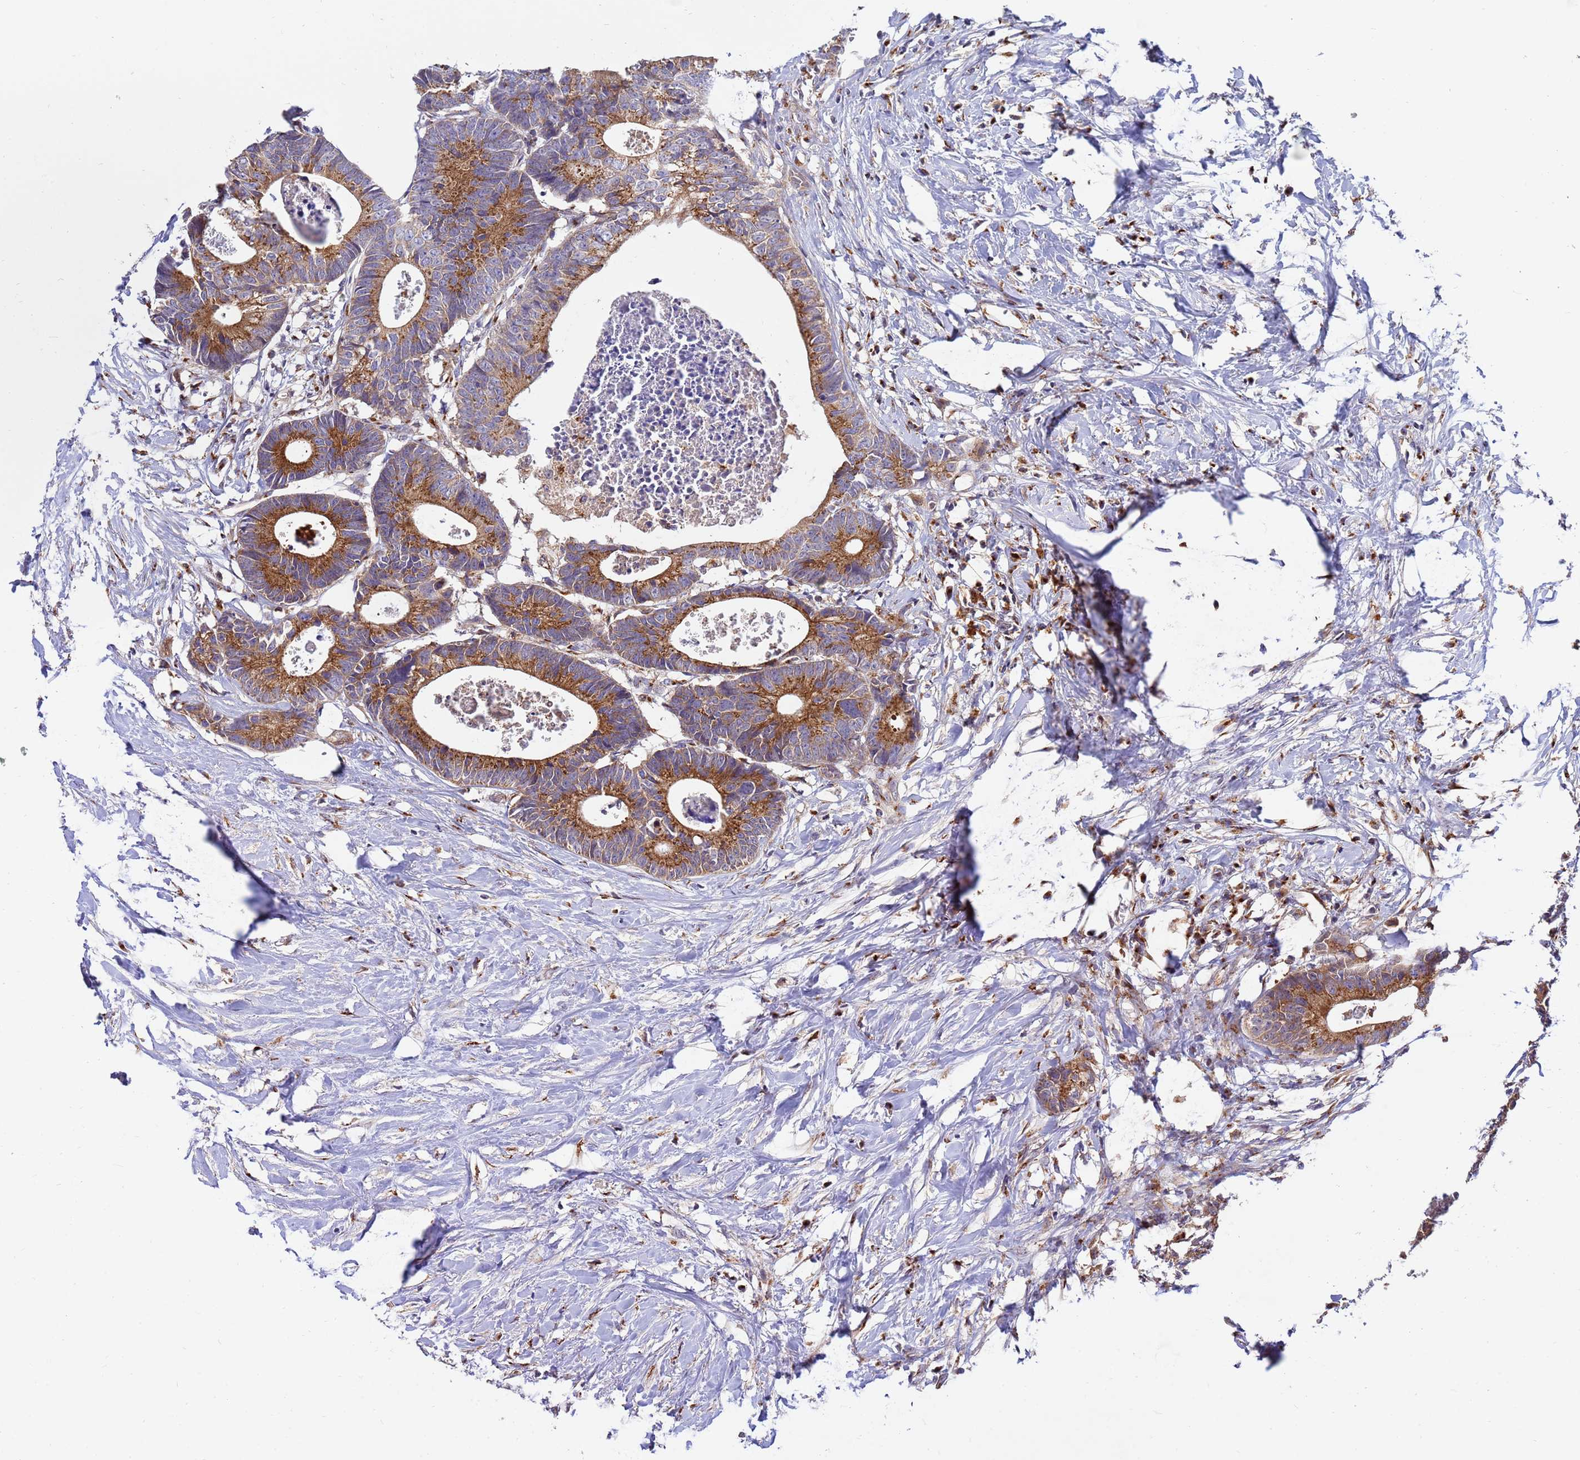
{"staining": {"intensity": "strong", "quantity": ">75%", "location": "cytoplasmic/membranous"}, "tissue": "colorectal cancer", "cell_type": "Tumor cells", "image_type": "cancer", "snomed": [{"axis": "morphology", "description": "Adenocarcinoma, NOS"}, {"axis": "topography", "description": "Colon"}], "caption": "Brown immunohistochemical staining in adenocarcinoma (colorectal) exhibits strong cytoplasmic/membranous staining in approximately >75% of tumor cells. (IHC, brightfield microscopy, high magnification).", "gene": "HPS3", "patient": {"sex": "female", "age": 57}}